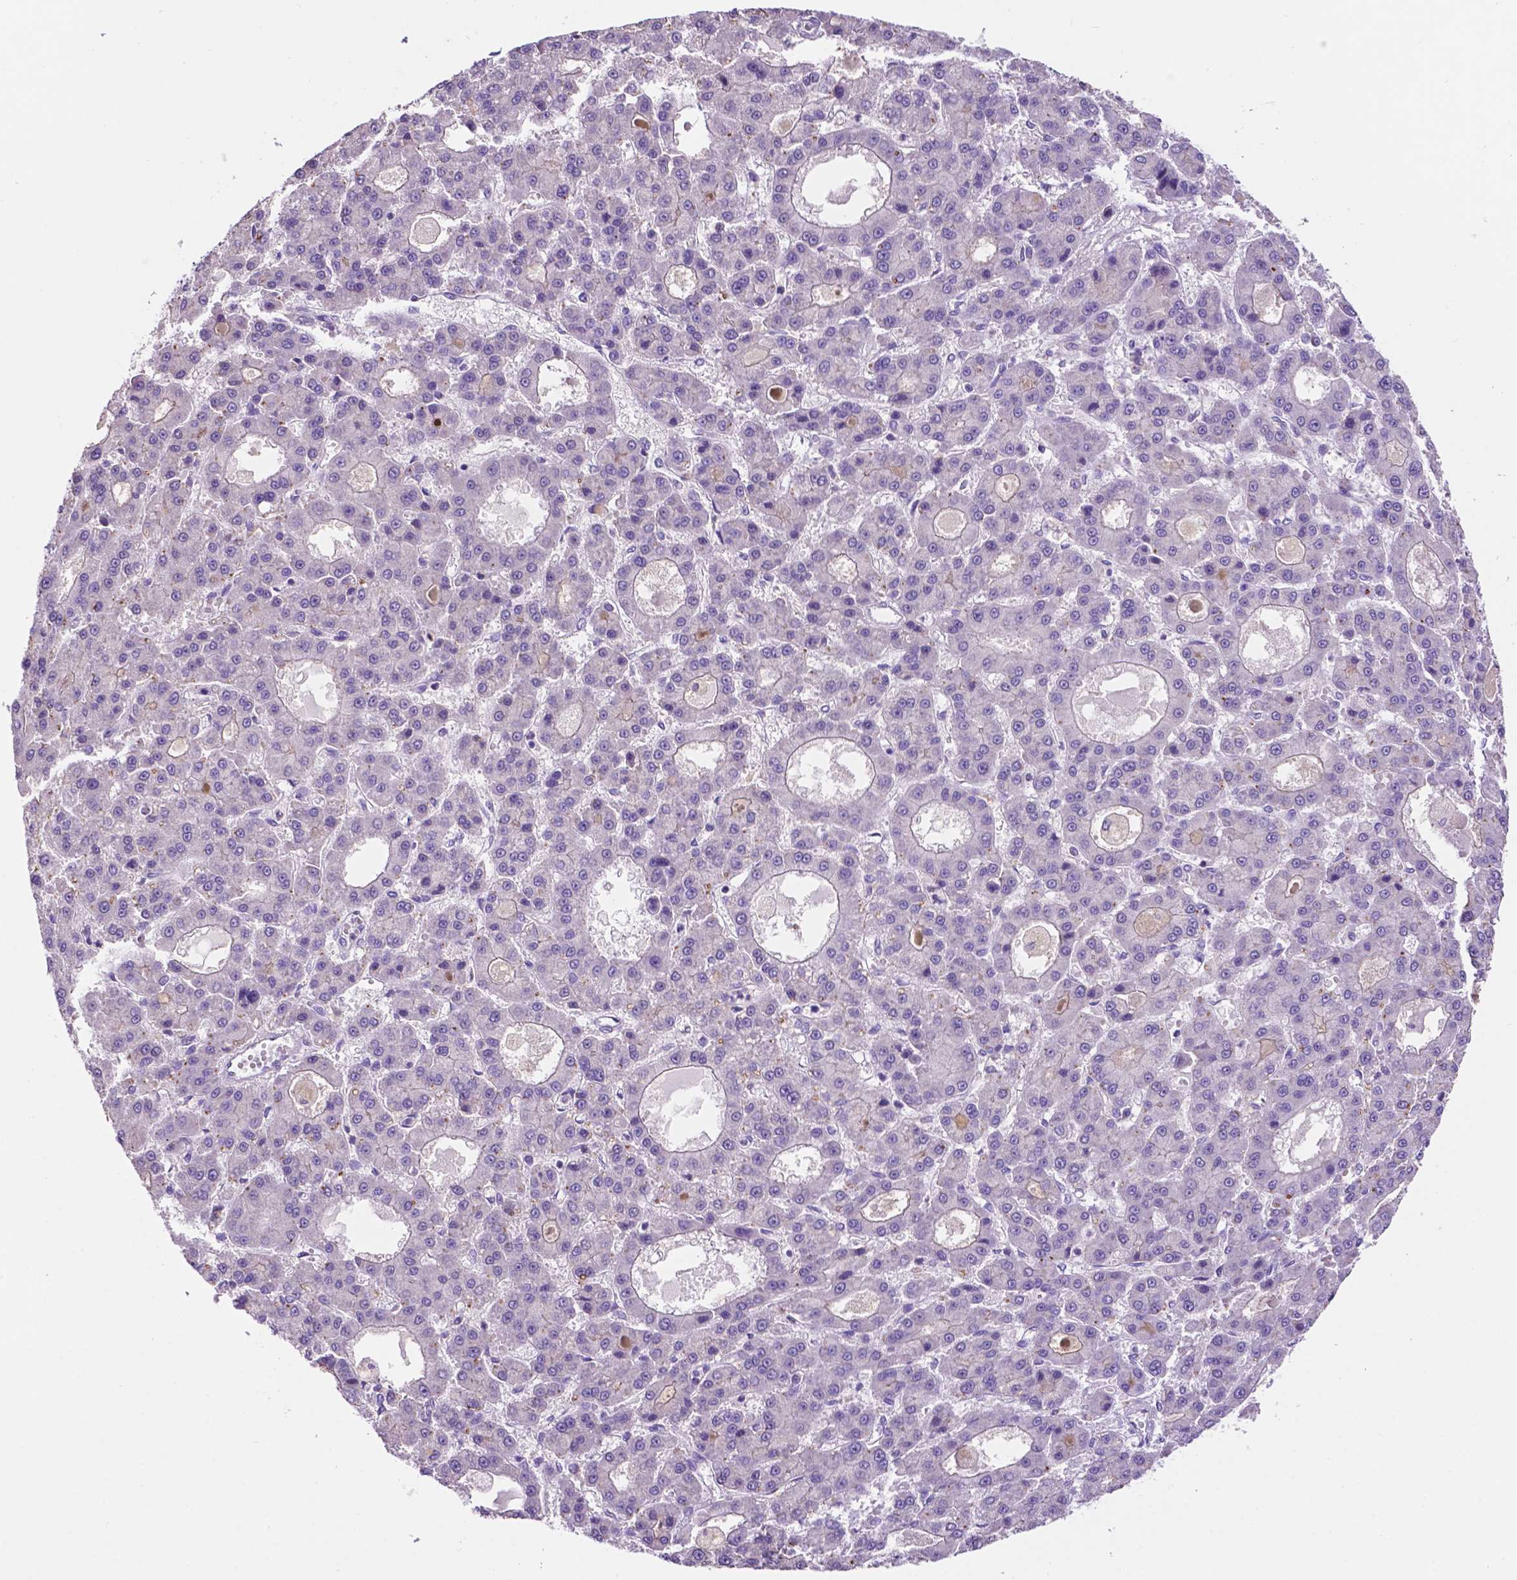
{"staining": {"intensity": "negative", "quantity": "none", "location": "none"}, "tissue": "liver cancer", "cell_type": "Tumor cells", "image_type": "cancer", "snomed": [{"axis": "morphology", "description": "Carcinoma, Hepatocellular, NOS"}, {"axis": "topography", "description": "Liver"}], "caption": "Immunohistochemistry (IHC) photomicrograph of neoplastic tissue: liver cancer stained with DAB displays no significant protein staining in tumor cells.", "gene": "PRPS2", "patient": {"sex": "male", "age": 70}}